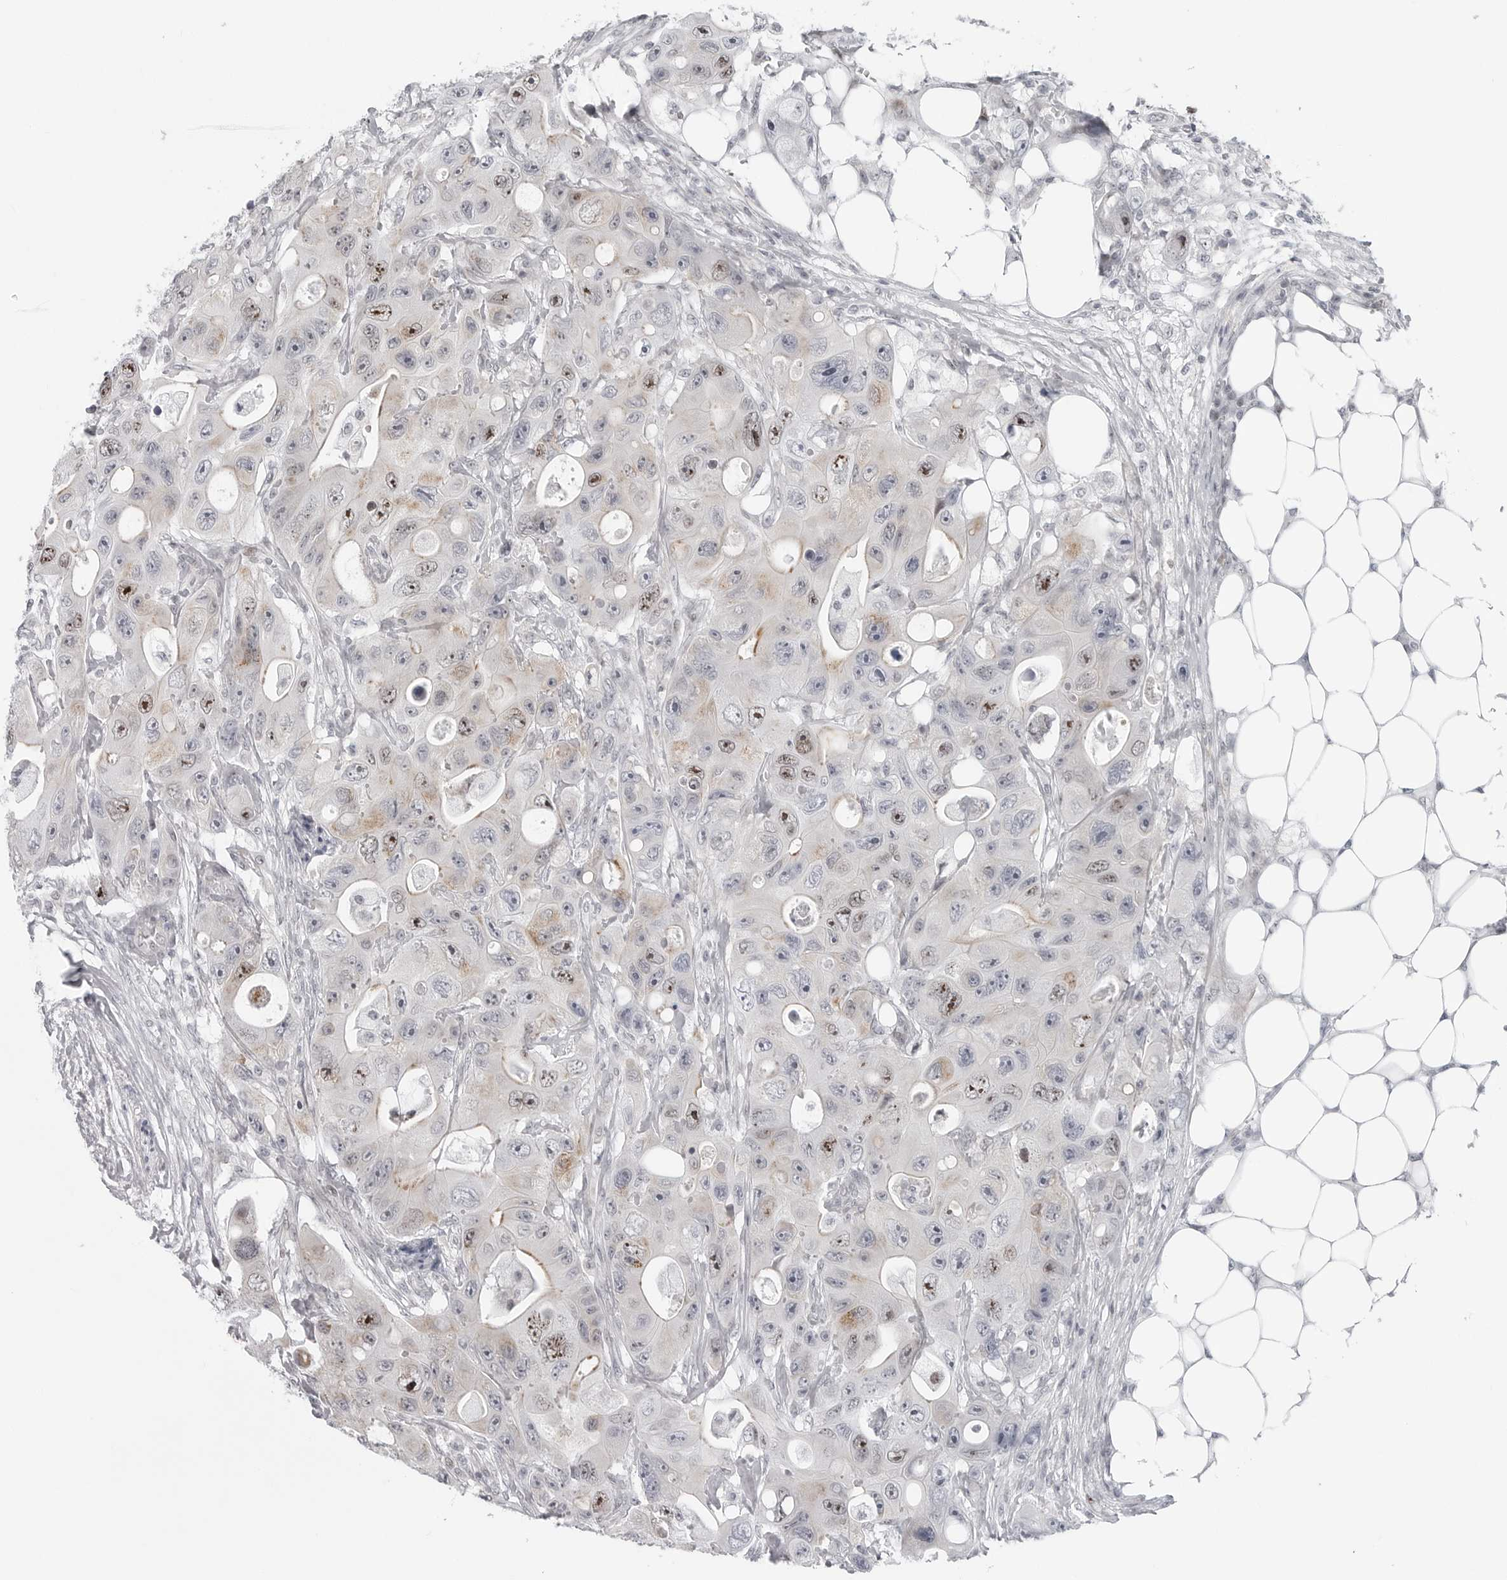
{"staining": {"intensity": "moderate", "quantity": "25%-75%", "location": "nuclear"}, "tissue": "colorectal cancer", "cell_type": "Tumor cells", "image_type": "cancer", "snomed": [{"axis": "morphology", "description": "Adenocarcinoma, NOS"}, {"axis": "topography", "description": "Colon"}], "caption": "Immunohistochemical staining of human colorectal cancer (adenocarcinoma) shows medium levels of moderate nuclear protein staining in approximately 25%-75% of tumor cells.", "gene": "FAM135B", "patient": {"sex": "female", "age": 46}}